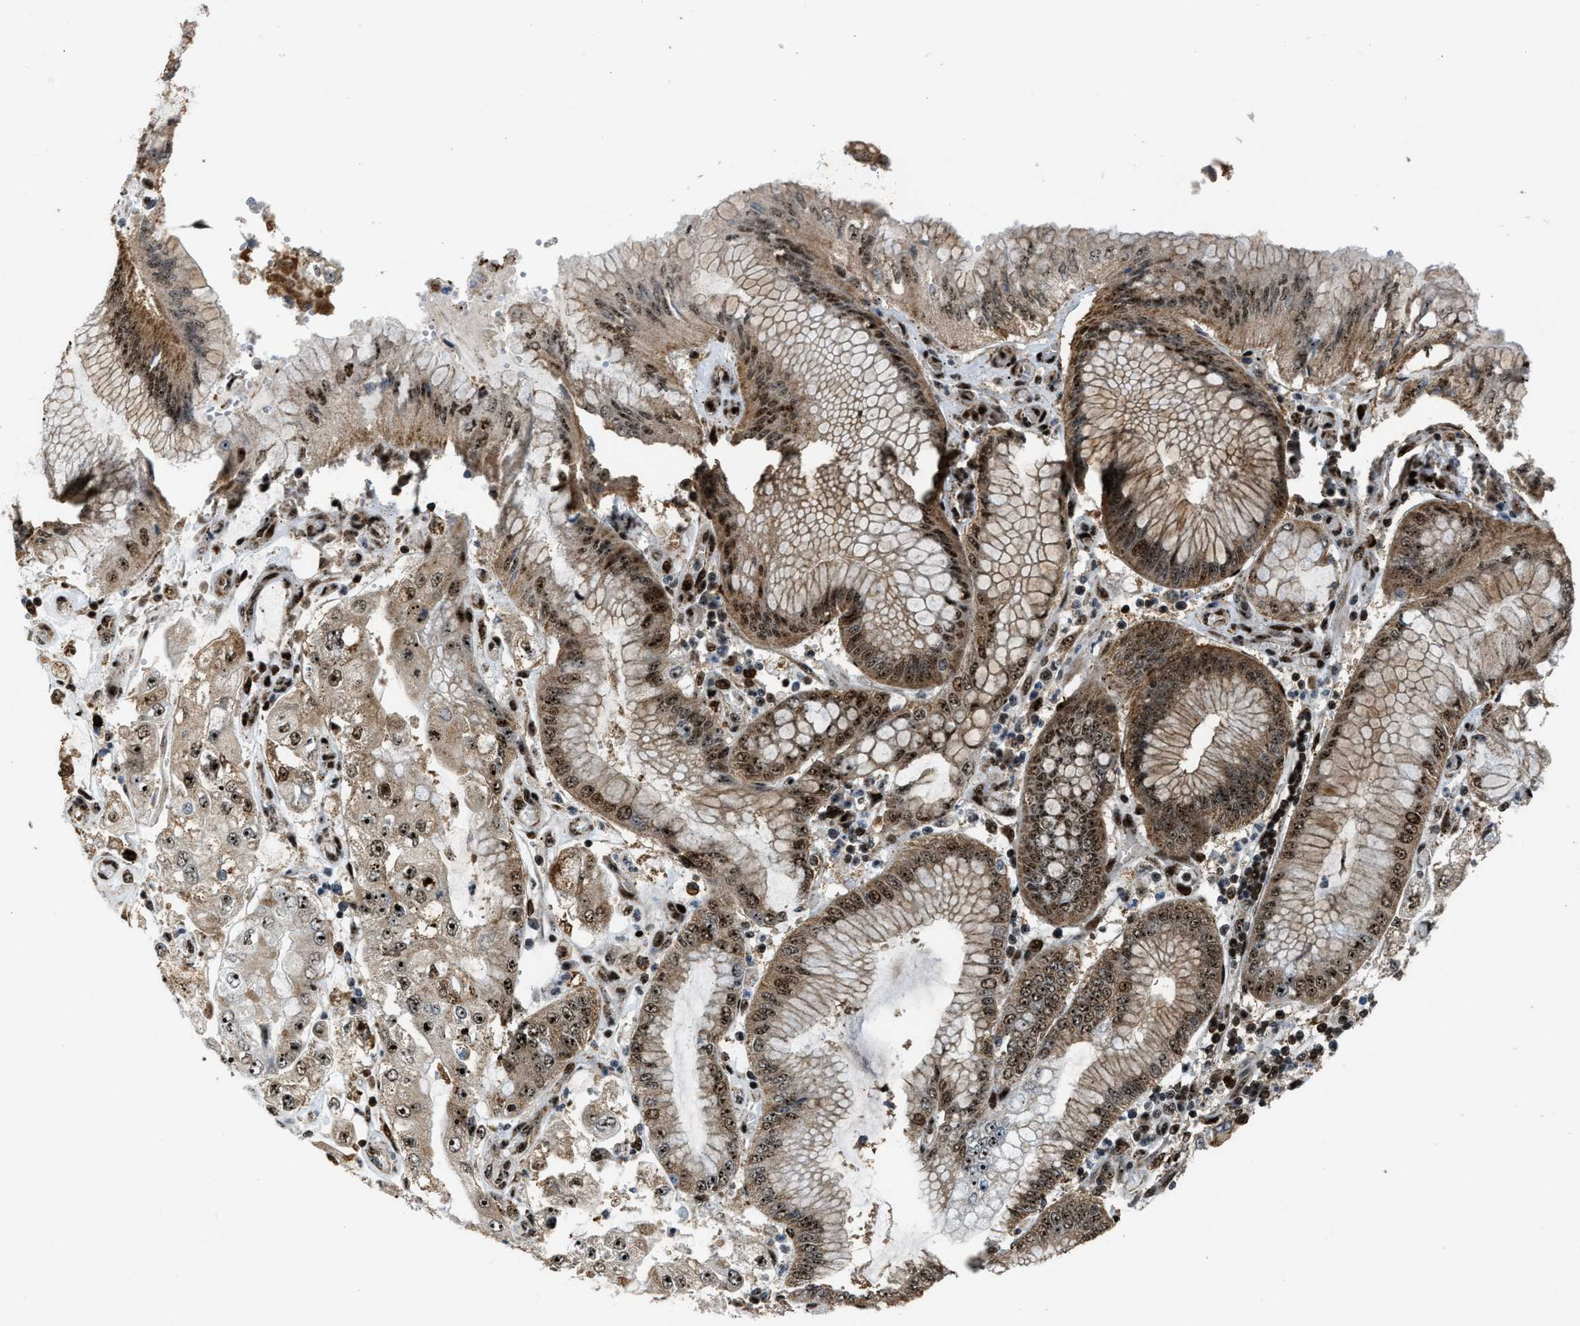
{"staining": {"intensity": "strong", "quantity": ">75%", "location": "cytoplasmic/membranous,nuclear"}, "tissue": "stomach cancer", "cell_type": "Tumor cells", "image_type": "cancer", "snomed": [{"axis": "morphology", "description": "Adenocarcinoma, NOS"}, {"axis": "topography", "description": "Stomach"}], "caption": "High-magnification brightfield microscopy of stomach adenocarcinoma stained with DAB (brown) and counterstained with hematoxylin (blue). tumor cells exhibit strong cytoplasmic/membranous and nuclear positivity is present in about>75% of cells.", "gene": "ZNF687", "patient": {"sex": "male", "age": 76}}